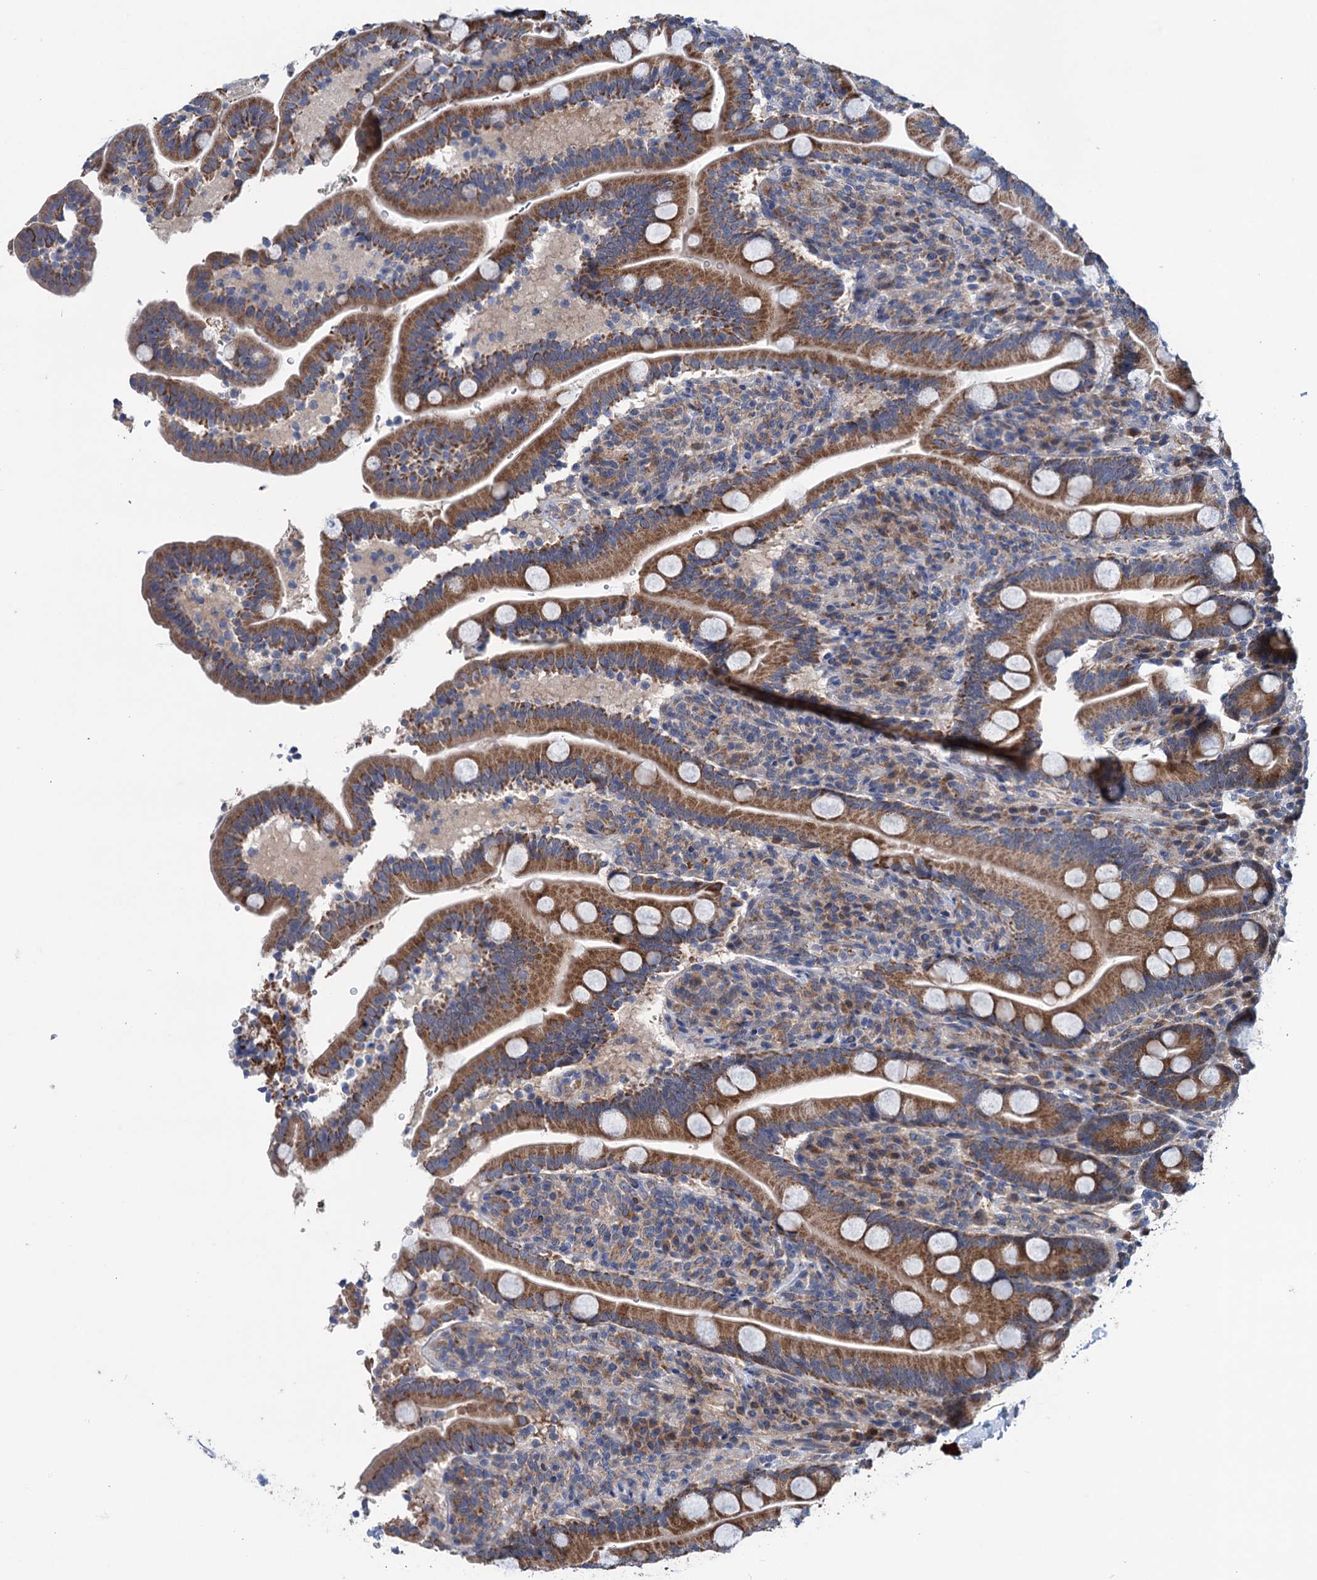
{"staining": {"intensity": "moderate", "quantity": ">75%", "location": "cytoplasmic/membranous"}, "tissue": "duodenum", "cell_type": "Glandular cells", "image_type": "normal", "snomed": [{"axis": "morphology", "description": "Normal tissue, NOS"}, {"axis": "topography", "description": "Duodenum"}], "caption": "Immunohistochemistry photomicrograph of normal human duodenum stained for a protein (brown), which reveals medium levels of moderate cytoplasmic/membranous expression in approximately >75% of glandular cells.", "gene": "EYA4", "patient": {"sex": "male", "age": 35}}